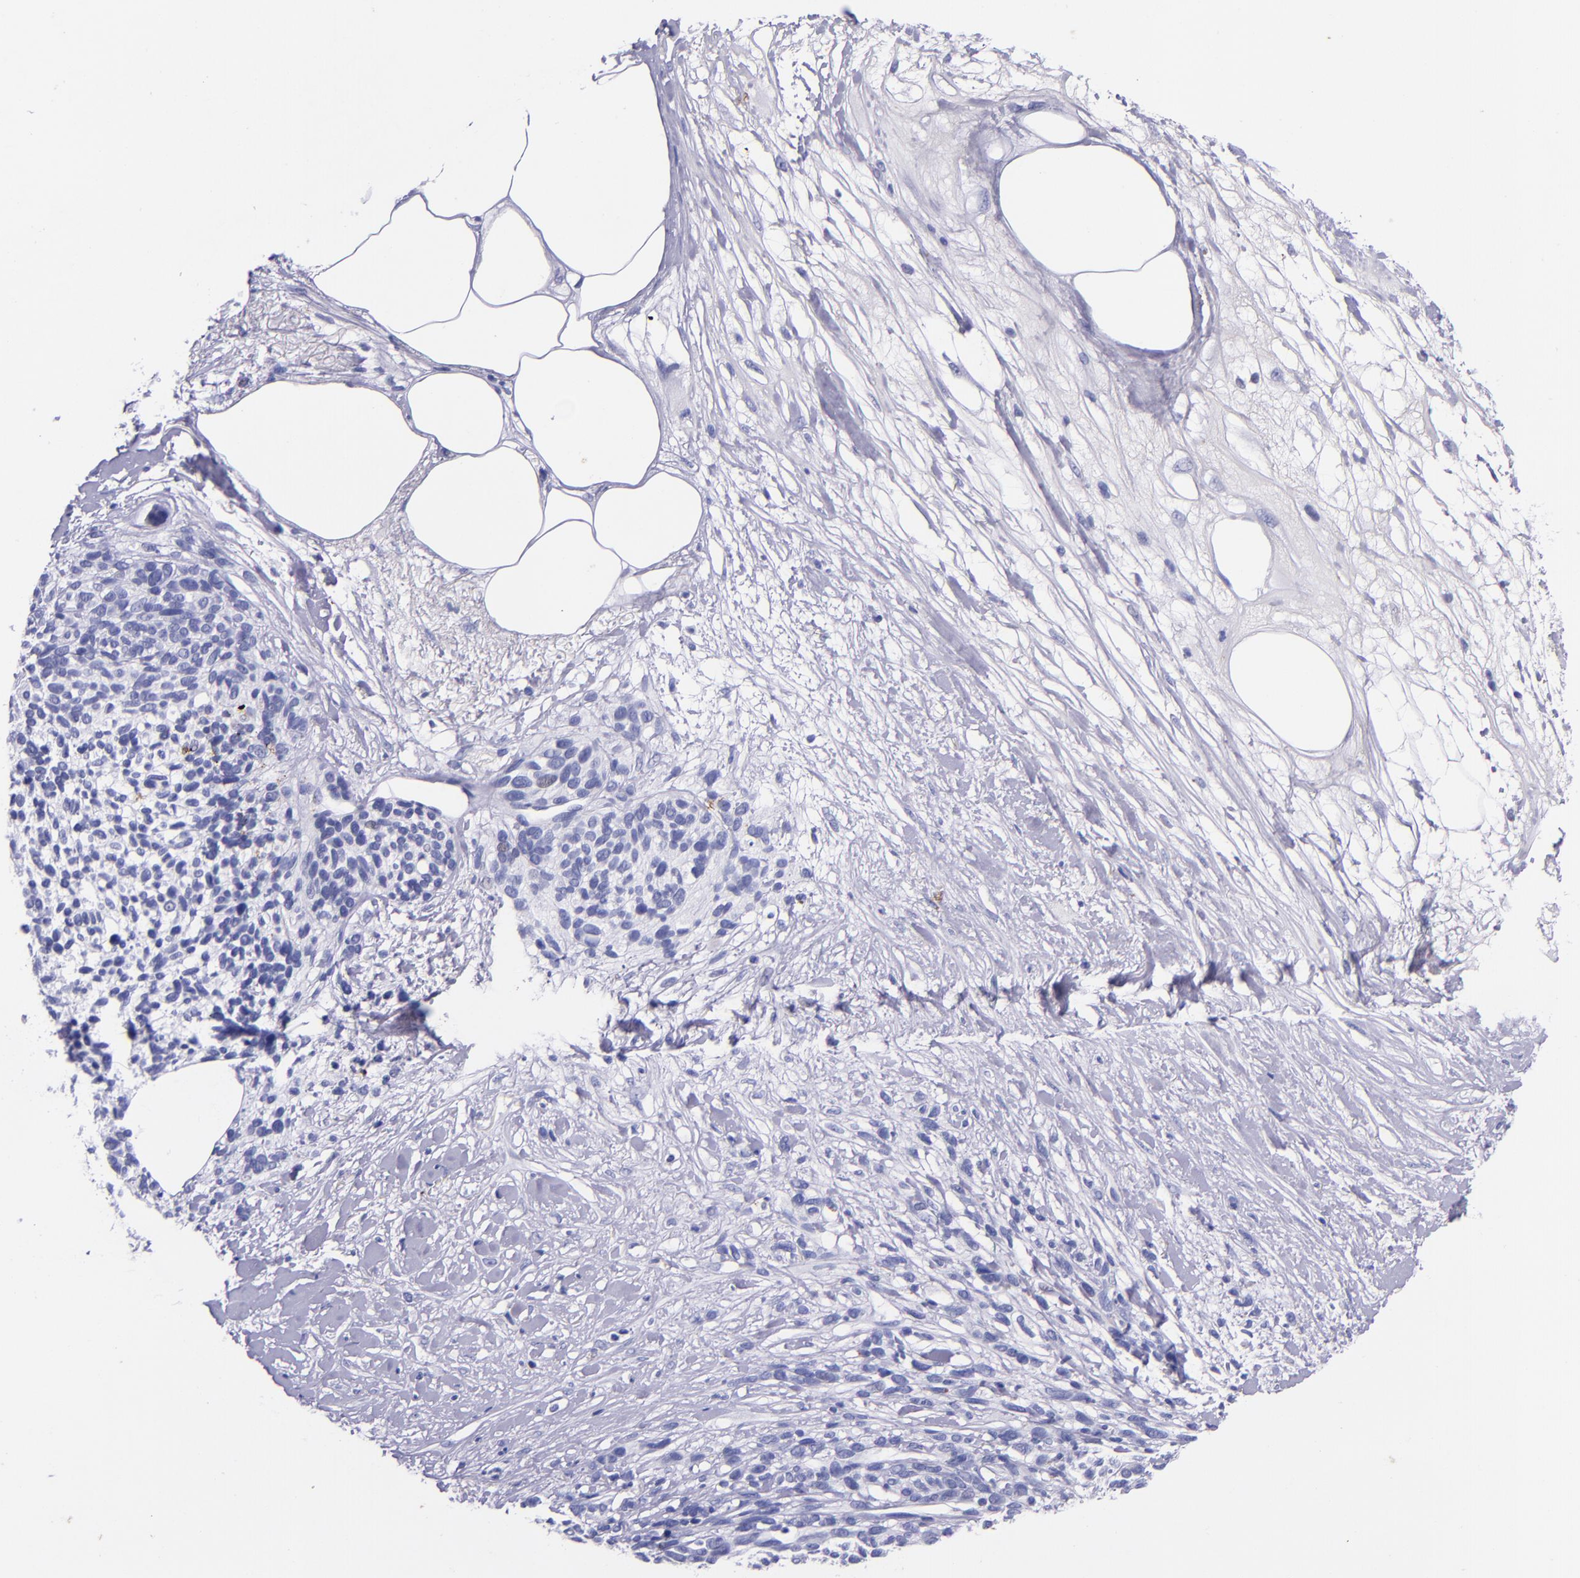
{"staining": {"intensity": "negative", "quantity": "none", "location": "none"}, "tissue": "melanoma", "cell_type": "Tumor cells", "image_type": "cancer", "snomed": [{"axis": "morphology", "description": "Malignant melanoma, NOS"}, {"axis": "topography", "description": "Skin"}], "caption": "Human malignant melanoma stained for a protein using immunohistochemistry (IHC) exhibits no staining in tumor cells.", "gene": "KRT4", "patient": {"sex": "female", "age": 85}}